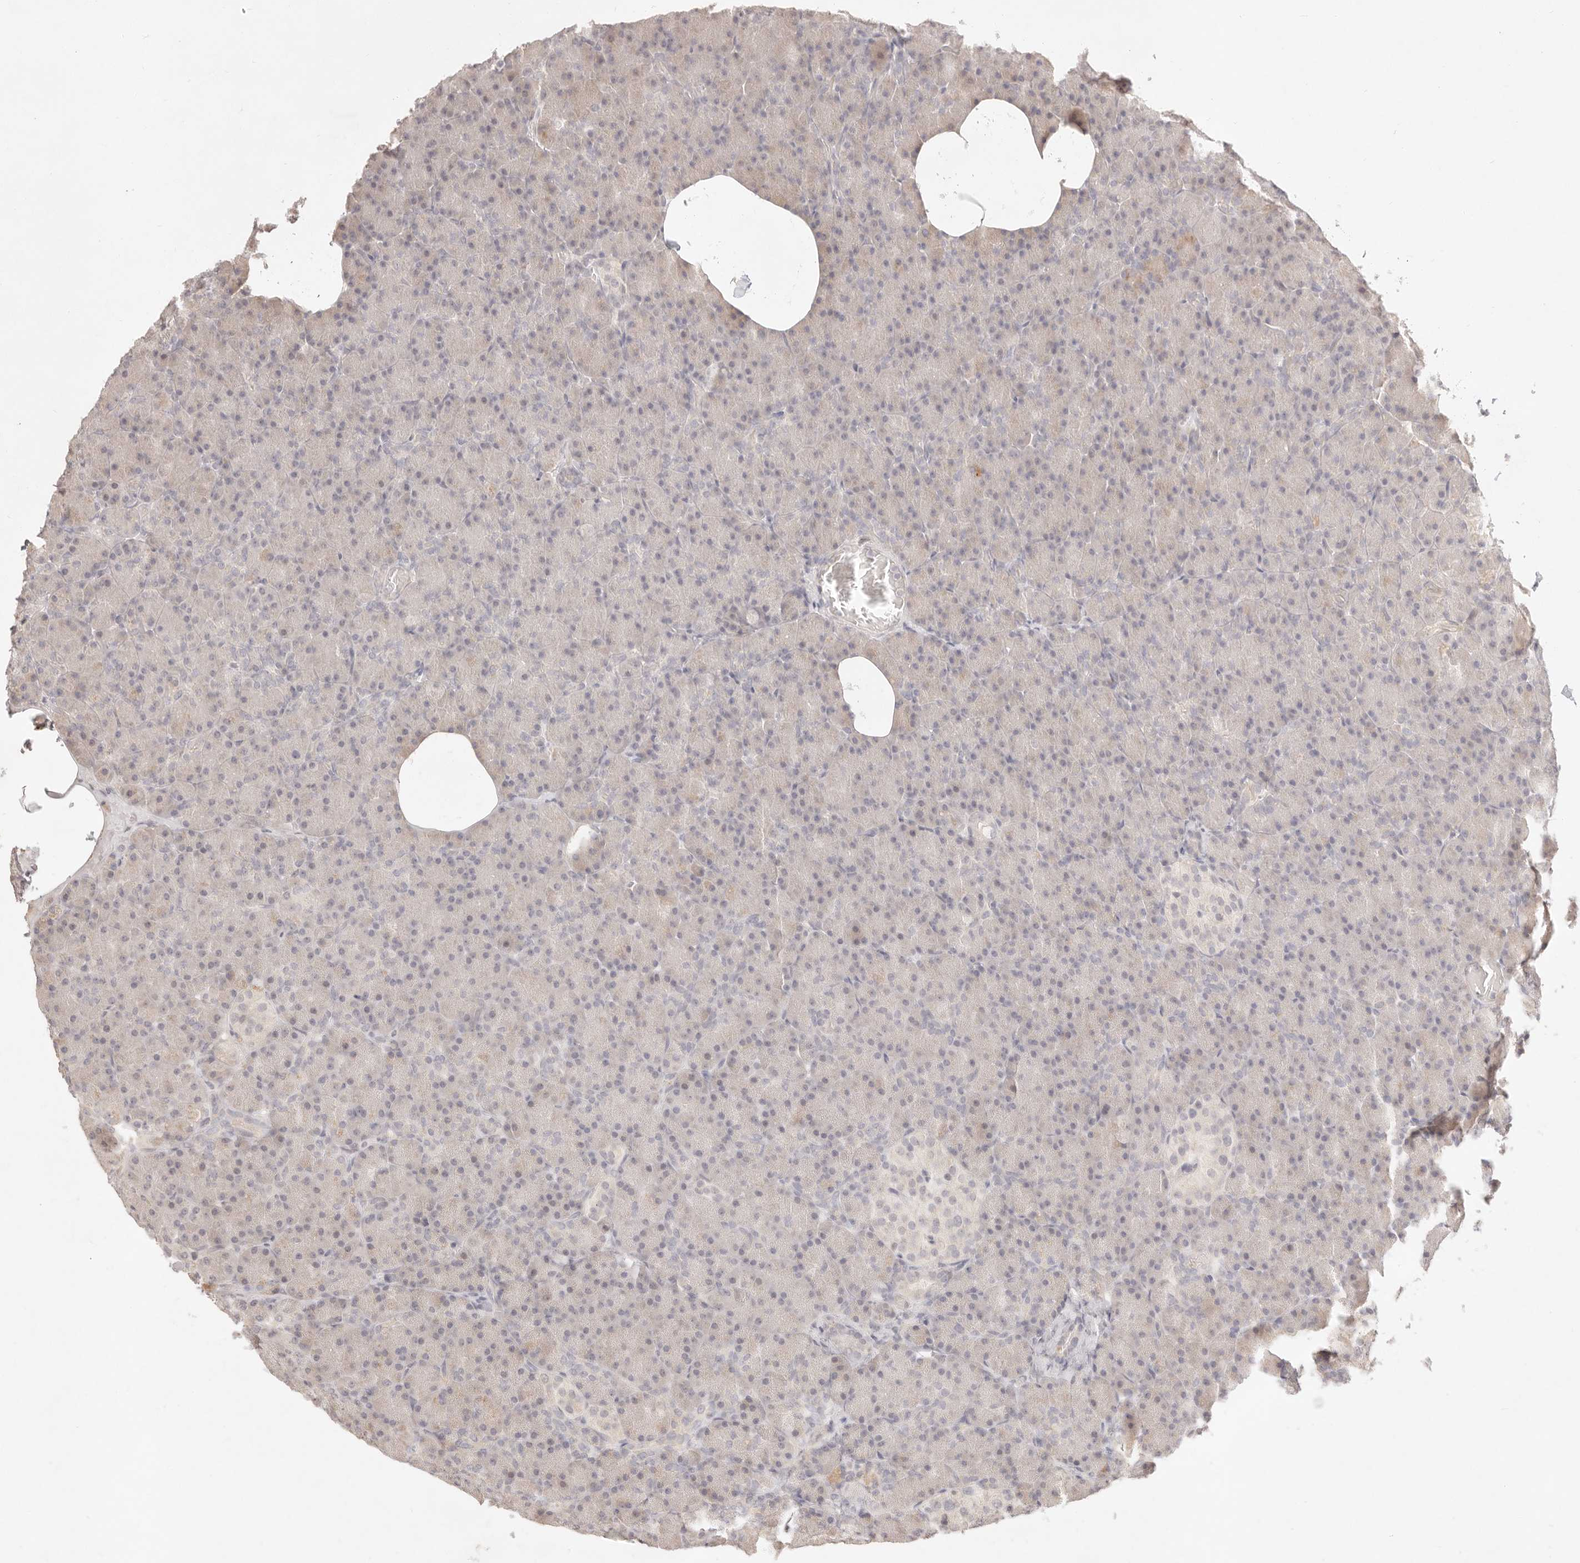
{"staining": {"intensity": "weak", "quantity": "<25%", "location": "nuclear"}, "tissue": "pancreas", "cell_type": "Exocrine glandular cells", "image_type": "normal", "snomed": [{"axis": "morphology", "description": "Normal tissue, NOS"}, {"axis": "topography", "description": "Pancreas"}], "caption": "A histopathology image of pancreas stained for a protein displays no brown staining in exocrine glandular cells.", "gene": "MEP1A", "patient": {"sex": "female", "age": 43}}